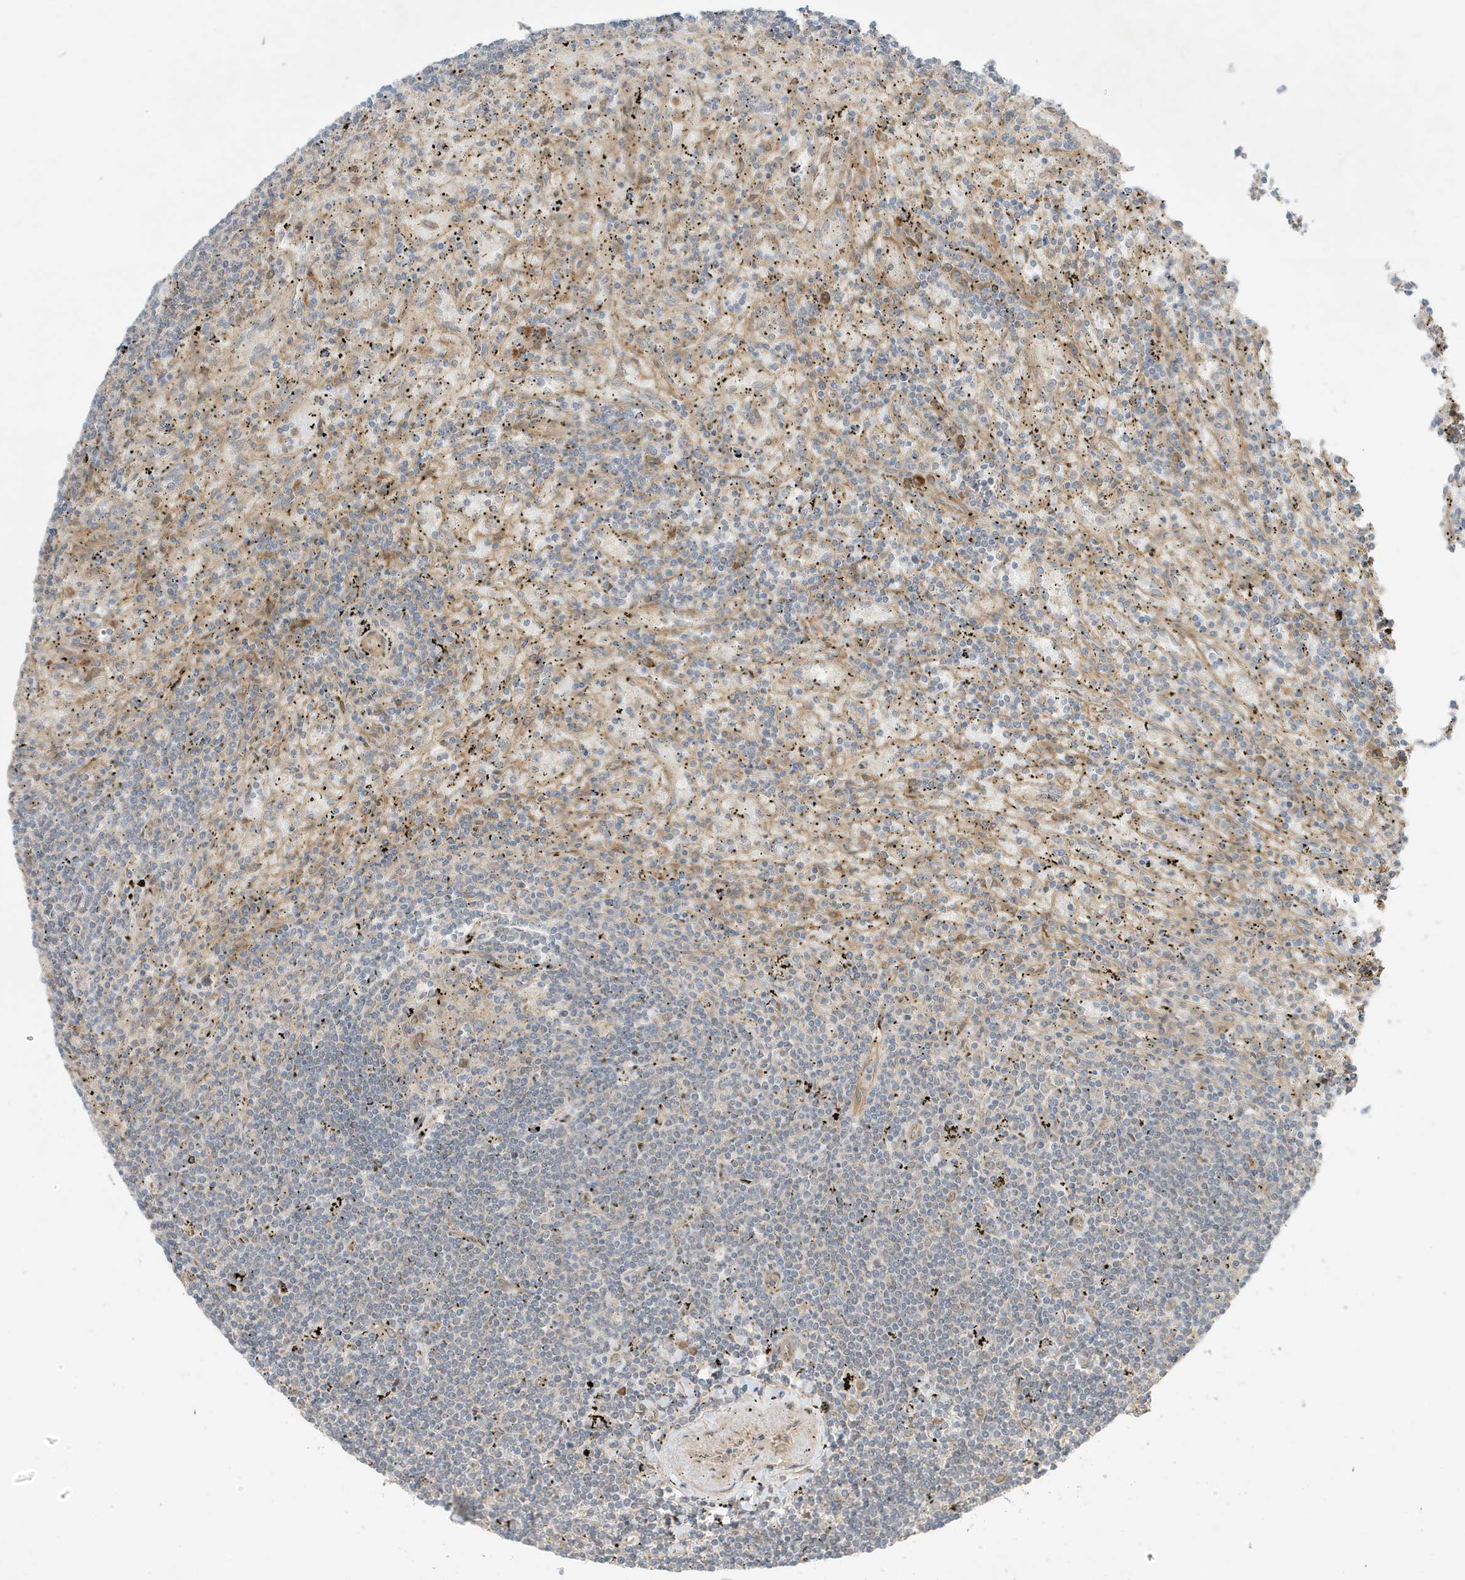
{"staining": {"intensity": "negative", "quantity": "none", "location": "none"}, "tissue": "lymphoma", "cell_type": "Tumor cells", "image_type": "cancer", "snomed": [{"axis": "morphology", "description": "Malignant lymphoma, non-Hodgkin's type, Low grade"}, {"axis": "topography", "description": "Spleen"}], "caption": "High power microscopy photomicrograph of an immunohistochemistry (IHC) micrograph of low-grade malignant lymphoma, non-Hodgkin's type, revealing no significant positivity in tumor cells.", "gene": "SCARF2", "patient": {"sex": "male", "age": 76}}